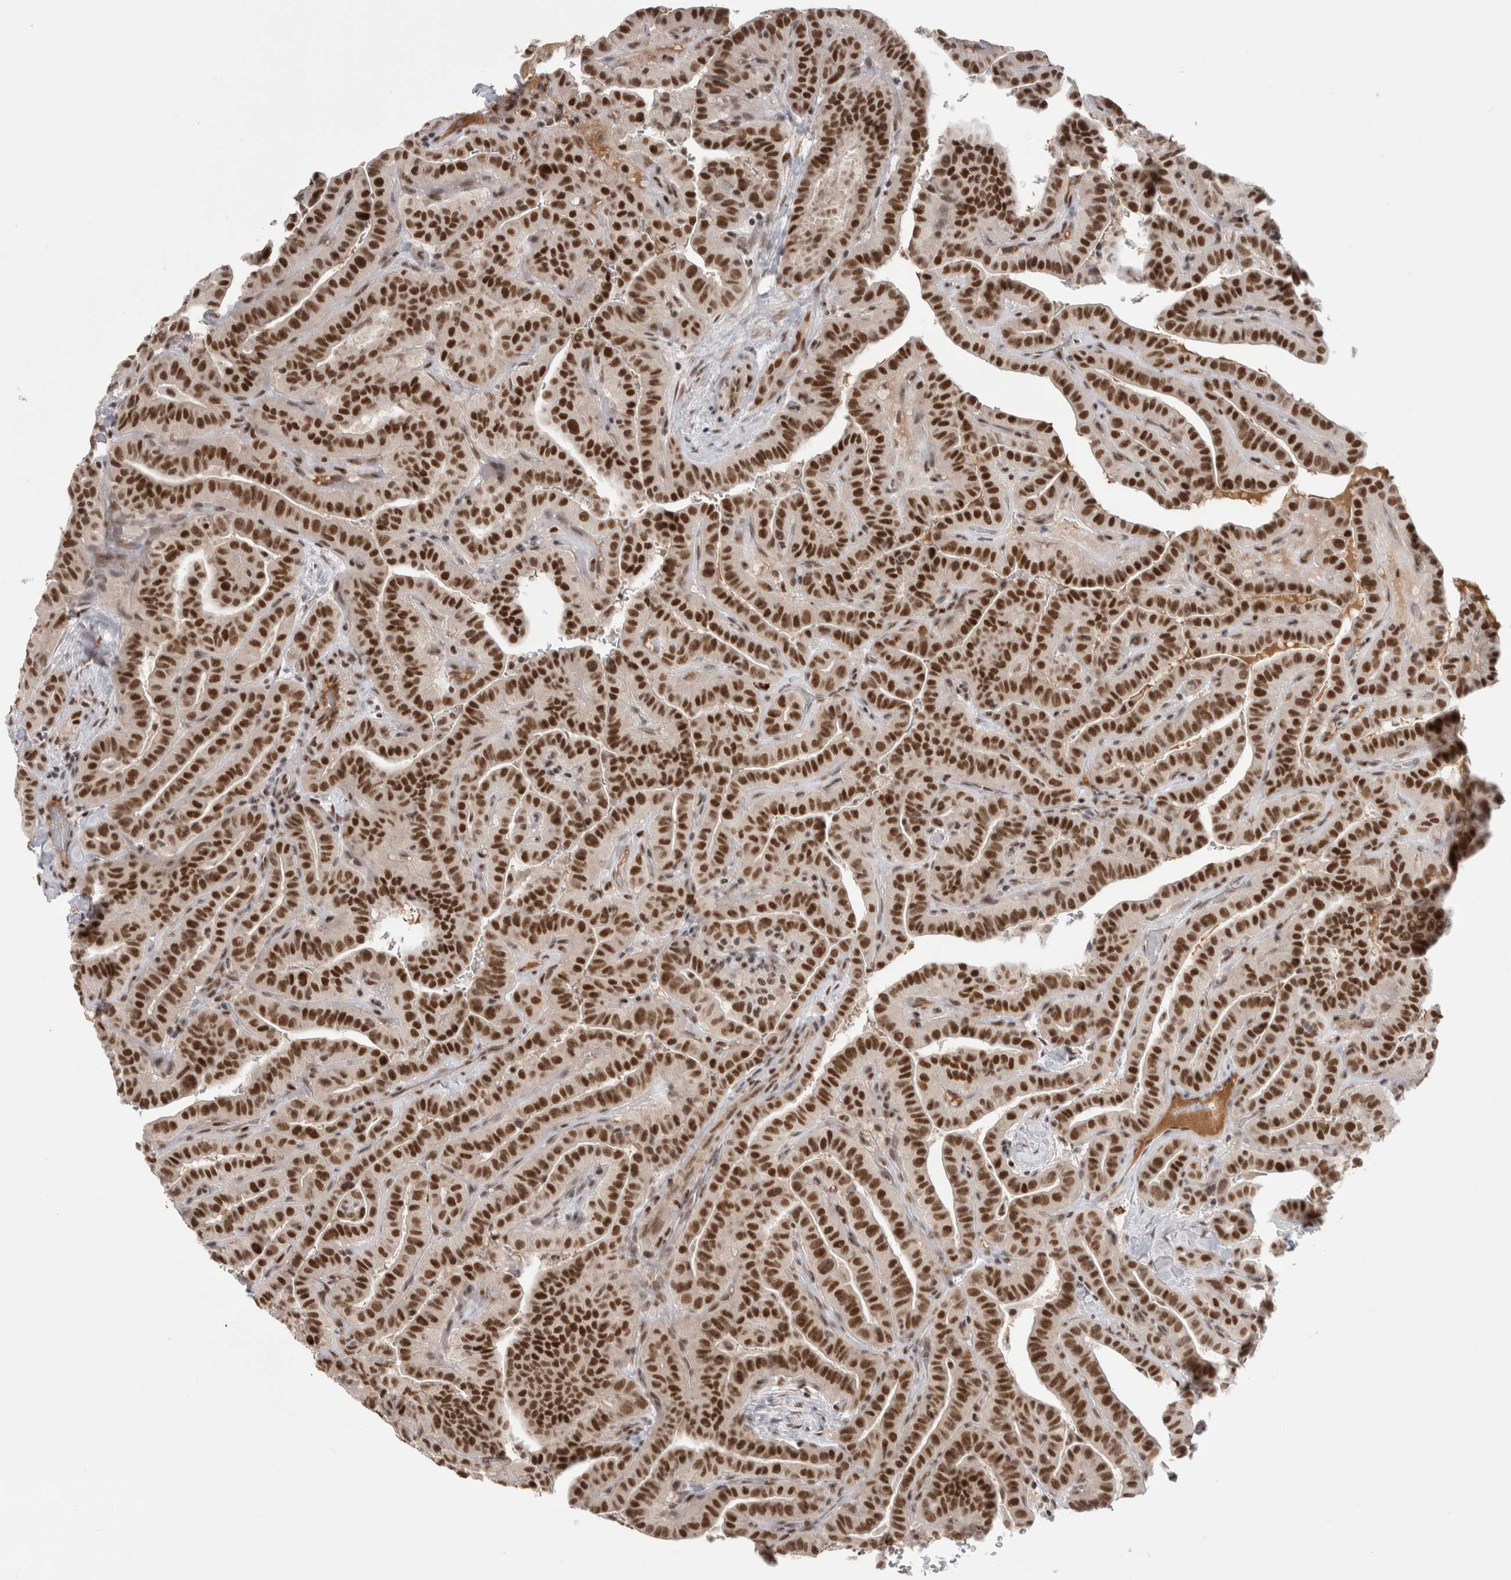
{"staining": {"intensity": "strong", "quantity": ">75%", "location": "nuclear"}, "tissue": "thyroid cancer", "cell_type": "Tumor cells", "image_type": "cancer", "snomed": [{"axis": "morphology", "description": "Papillary adenocarcinoma, NOS"}, {"axis": "topography", "description": "Thyroid gland"}], "caption": "Immunohistochemical staining of human thyroid cancer (papillary adenocarcinoma) demonstrates high levels of strong nuclear protein staining in about >75% of tumor cells.", "gene": "ZNF24", "patient": {"sex": "male", "age": 77}}